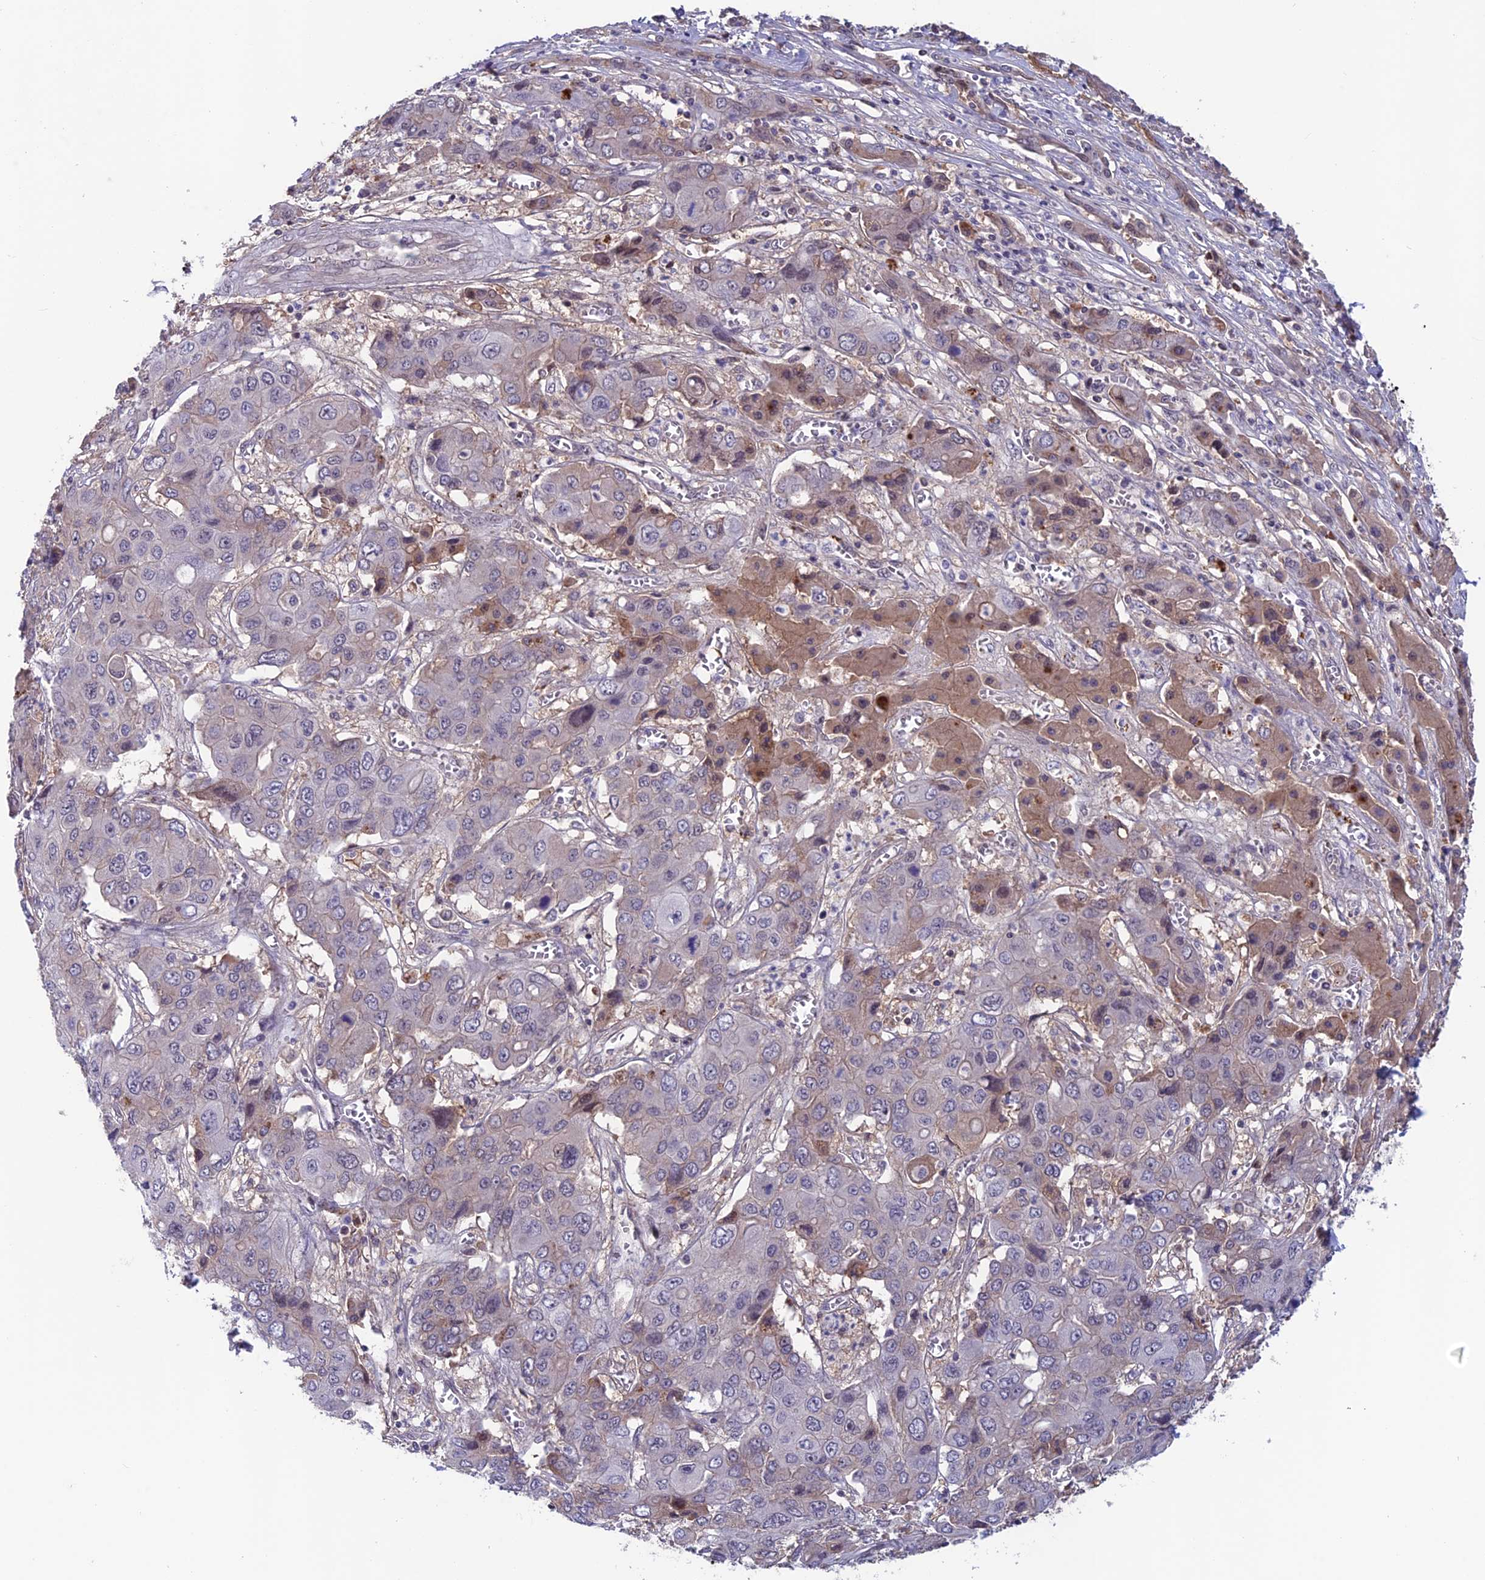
{"staining": {"intensity": "negative", "quantity": "none", "location": "none"}, "tissue": "liver cancer", "cell_type": "Tumor cells", "image_type": "cancer", "snomed": [{"axis": "morphology", "description": "Cholangiocarcinoma"}, {"axis": "topography", "description": "Liver"}], "caption": "The immunohistochemistry (IHC) image has no significant expression in tumor cells of cholangiocarcinoma (liver) tissue.", "gene": "FKBPL", "patient": {"sex": "male", "age": 67}}